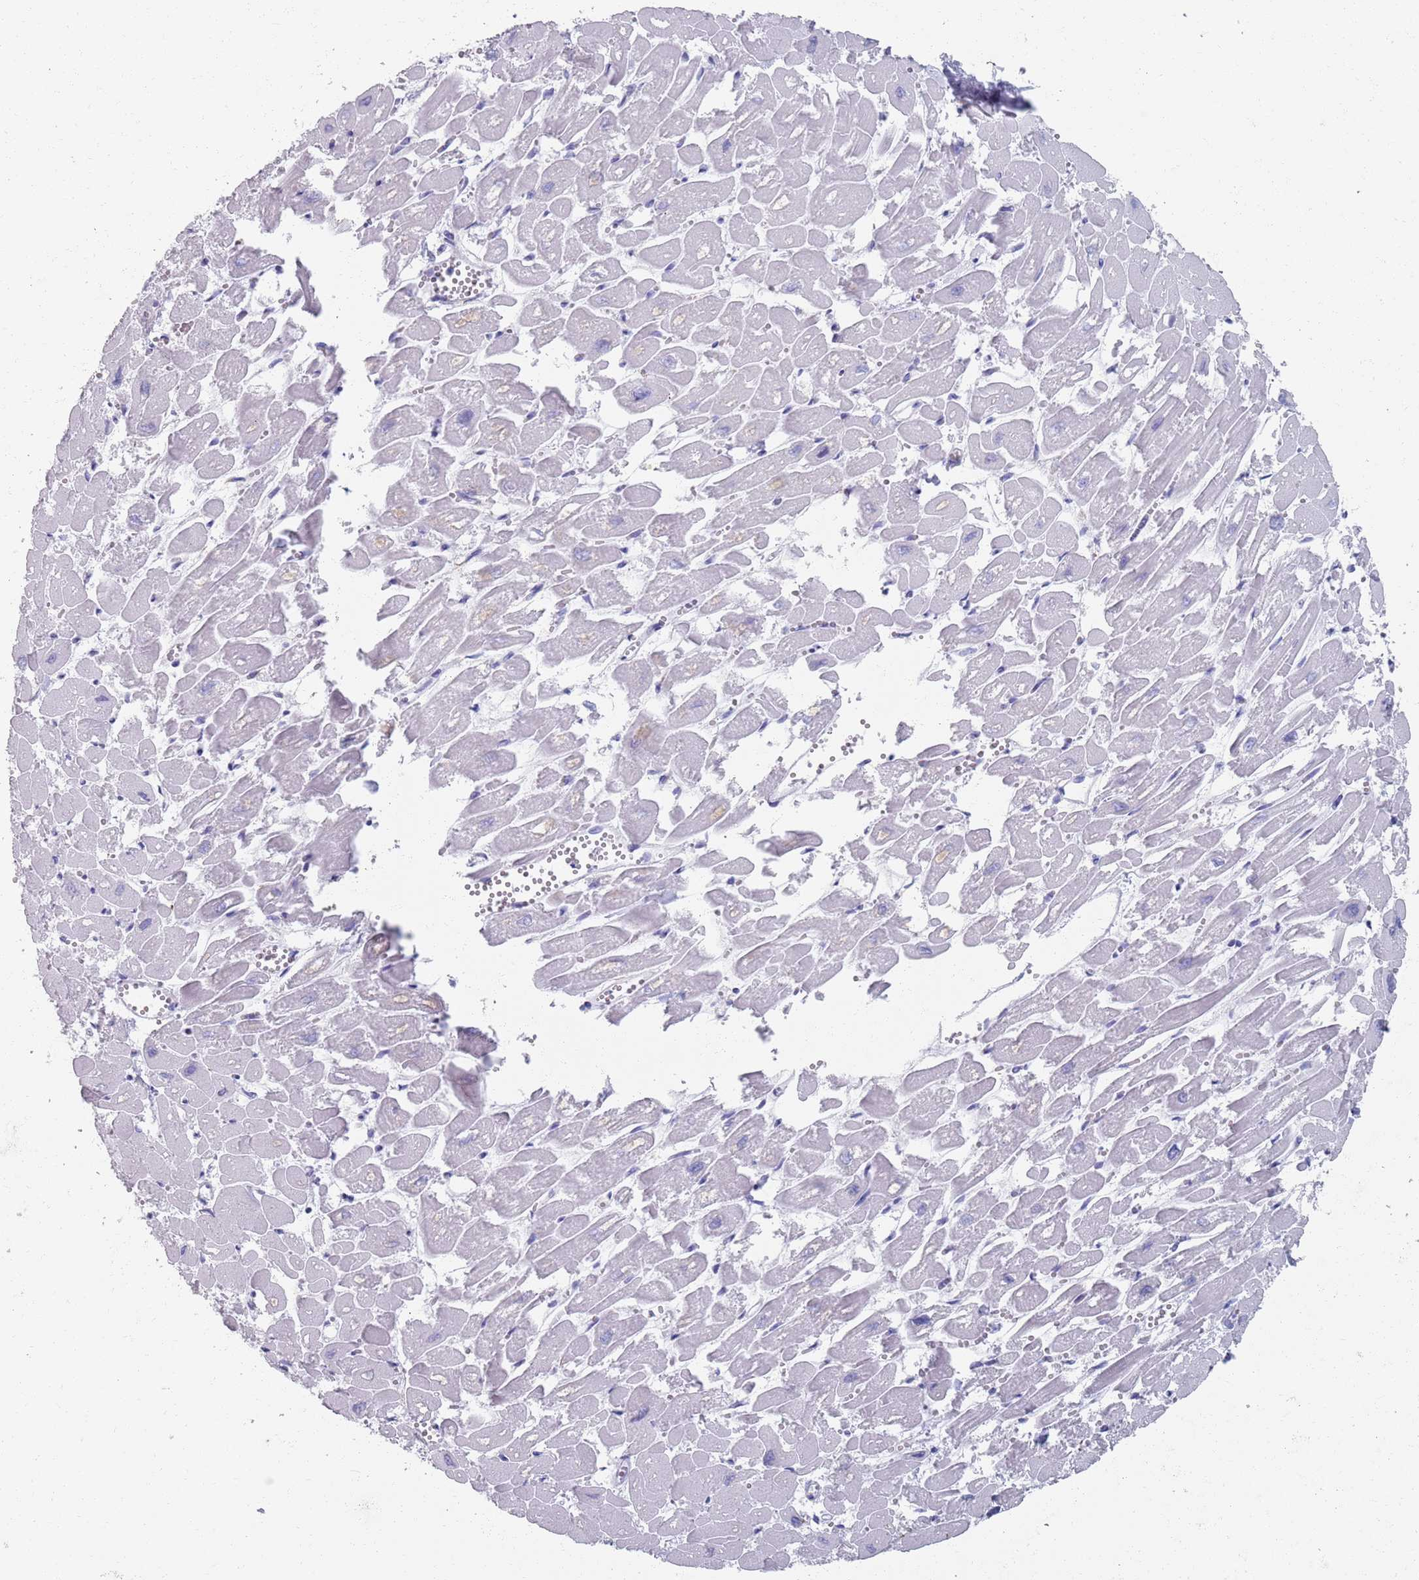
{"staining": {"intensity": "negative", "quantity": "none", "location": "none"}, "tissue": "heart muscle", "cell_type": "Cardiomyocytes", "image_type": "normal", "snomed": [{"axis": "morphology", "description": "Normal tissue, NOS"}, {"axis": "topography", "description": "Heart"}], "caption": "This photomicrograph is of benign heart muscle stained with immunohistochemistry to label a protein in brown with the nuclei are counter-stained blue. There is no staining in cardiomyocytes. (DAB (3,3'-diaminobenzidine) immunohistochemistry (IHC), high magnification).", "gene": "PLOD1", "patient": {"sex": "male", "age": 54}}